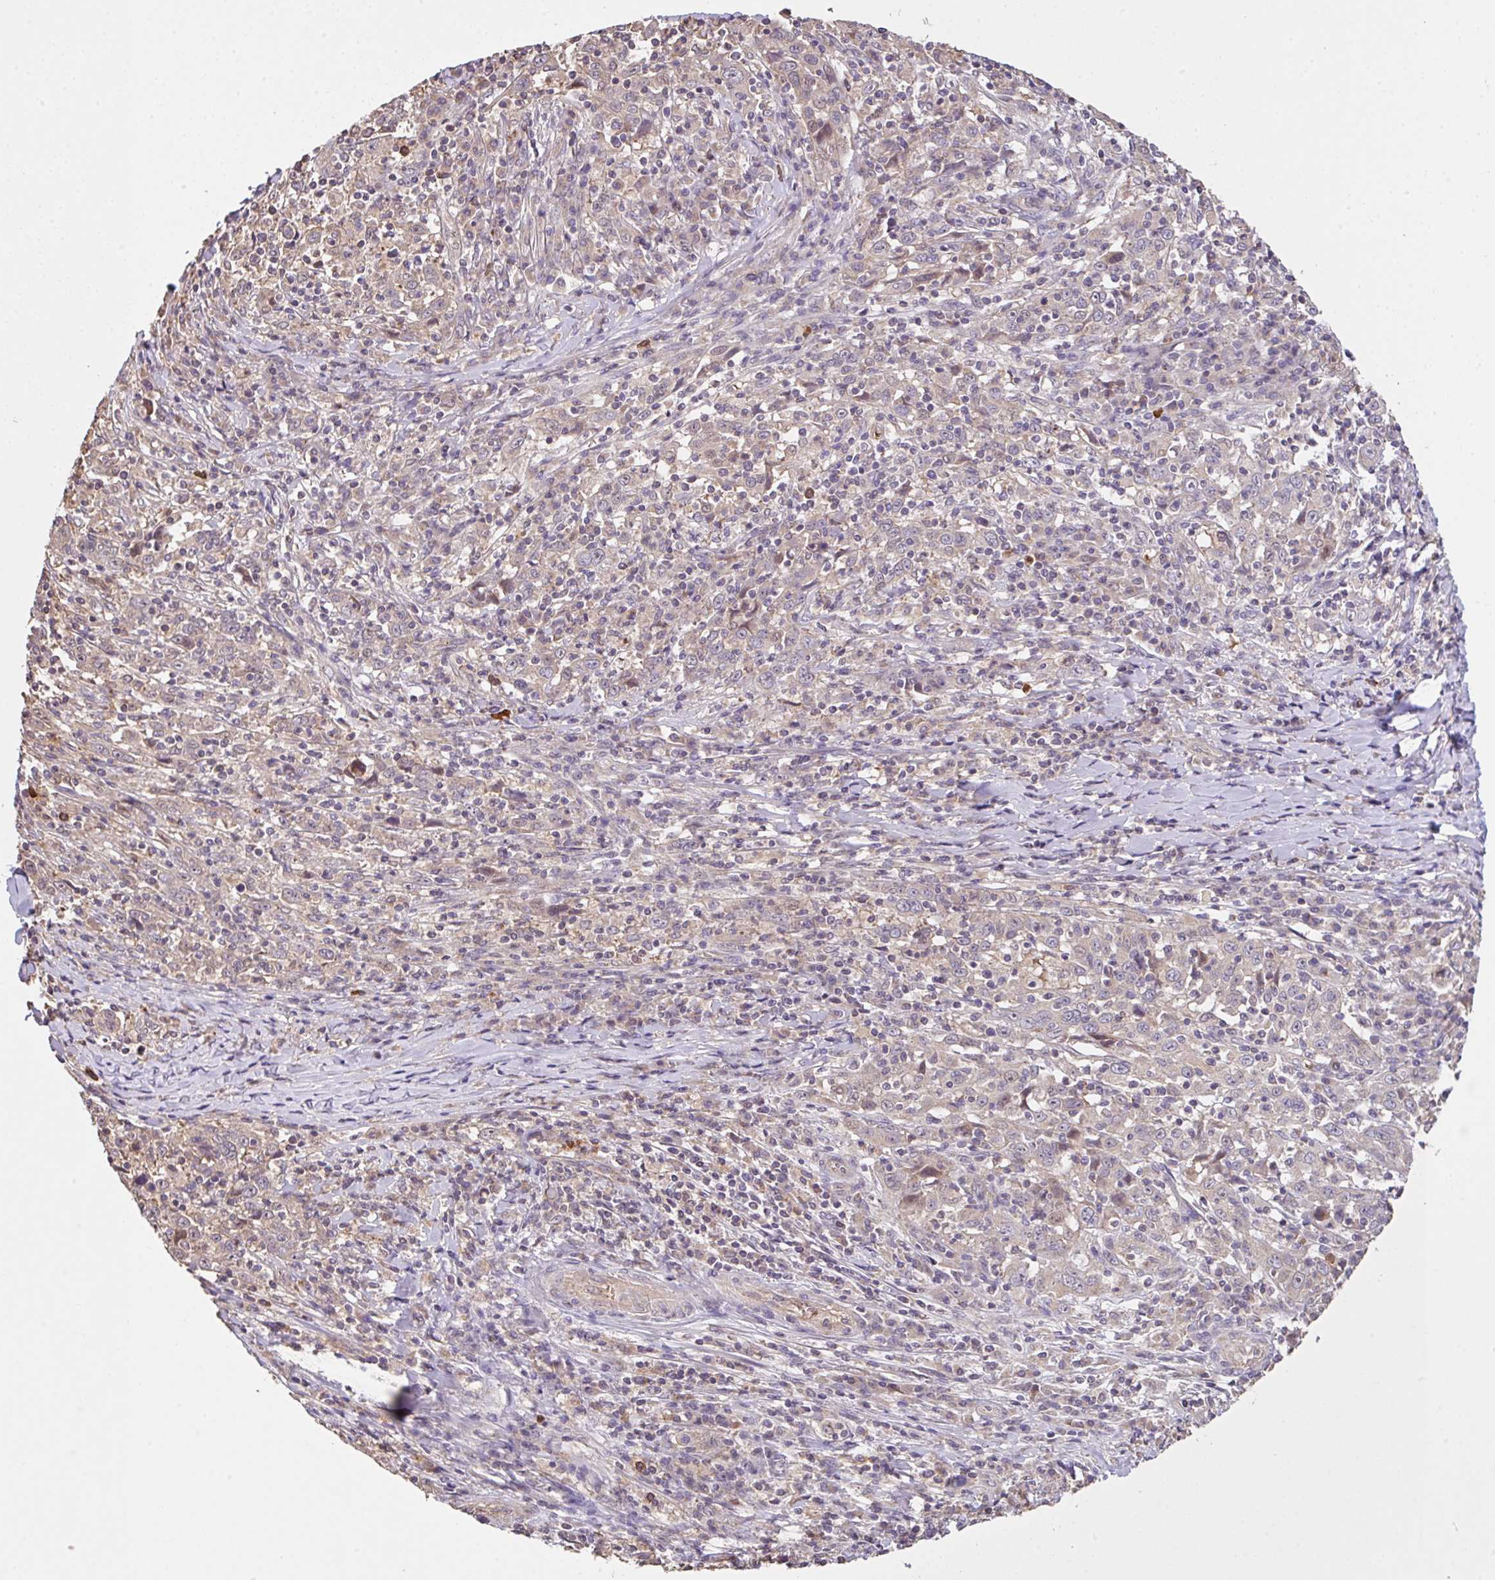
{"staining": {"intensity": "negative", "quantity": "none", "location": "none"}, "tissue": "cervical cancer", "cell_type": "Tumor cells", "image_type": "cancer", "snomed": [{"axis": "morphology", "description": "Squamous cell carcinoma, NOS"}, {"axis": "topography", "description": "Cervix"}], "caption": "This is a photomicrograph of immunohistochemistry (IHC) staining of cervical cancer (squamous cell carcinoma), which shows no expression in tumor cells.", "gene": "C1QTNF9B", "patient": {"sex": "female", "age": 46}}